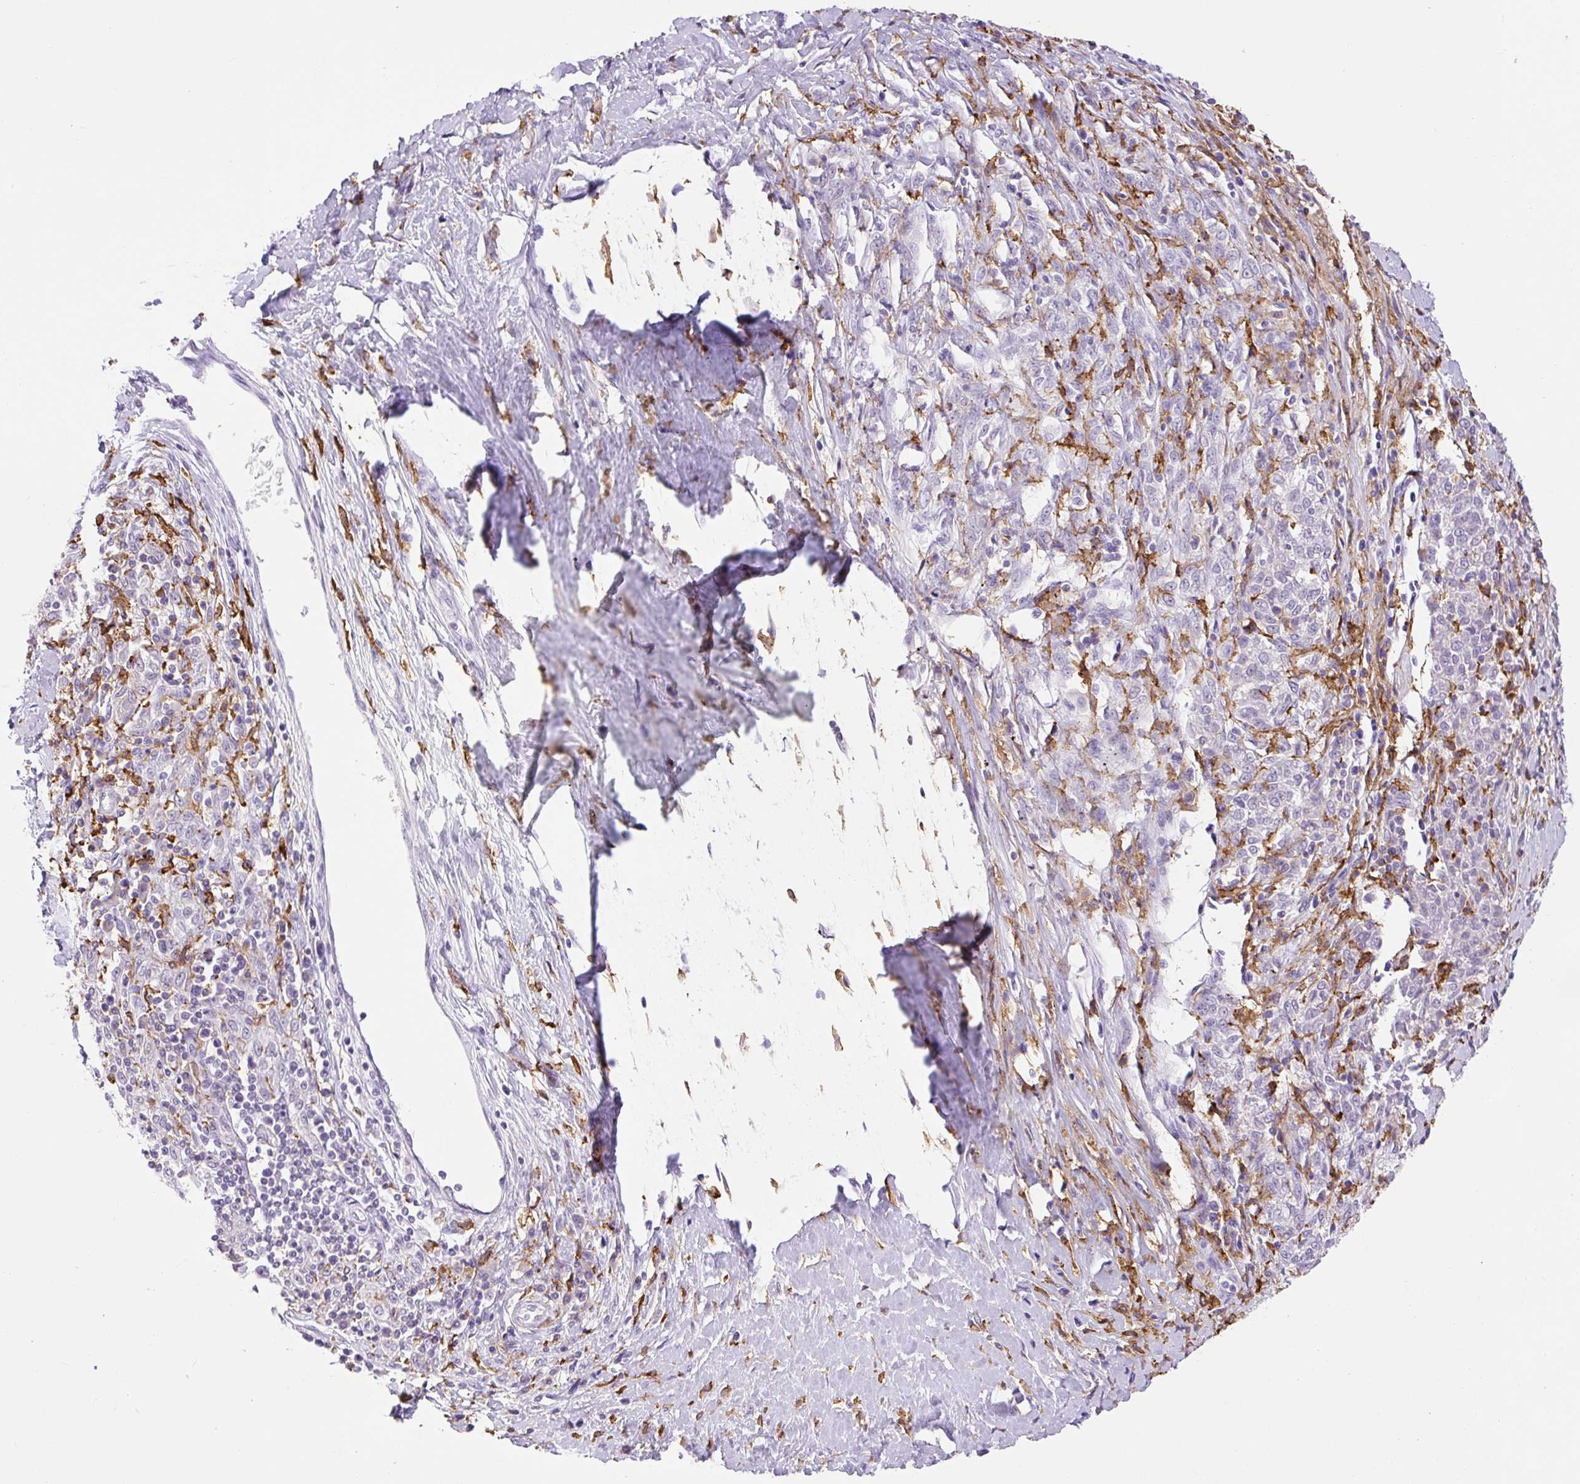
{"staining": {"intensity": "negative", "quantity": "none", "location": "none"}, "tissue": "melanoma", "cell_type": "Tumor cells", "image_type": "cancer", "snomed": [{"axis": "morphology", "description": "Malignant melanoma, NOS"}, {"axis": "topography", "description": "Skin"}], "caption": "A high-resolution histopathology image shows IHC staining of melanoma, which displays no significant positivity in tumor cells.", "gene": "SIGLEC1", "patient": {"sex": "female", "age": 72}}